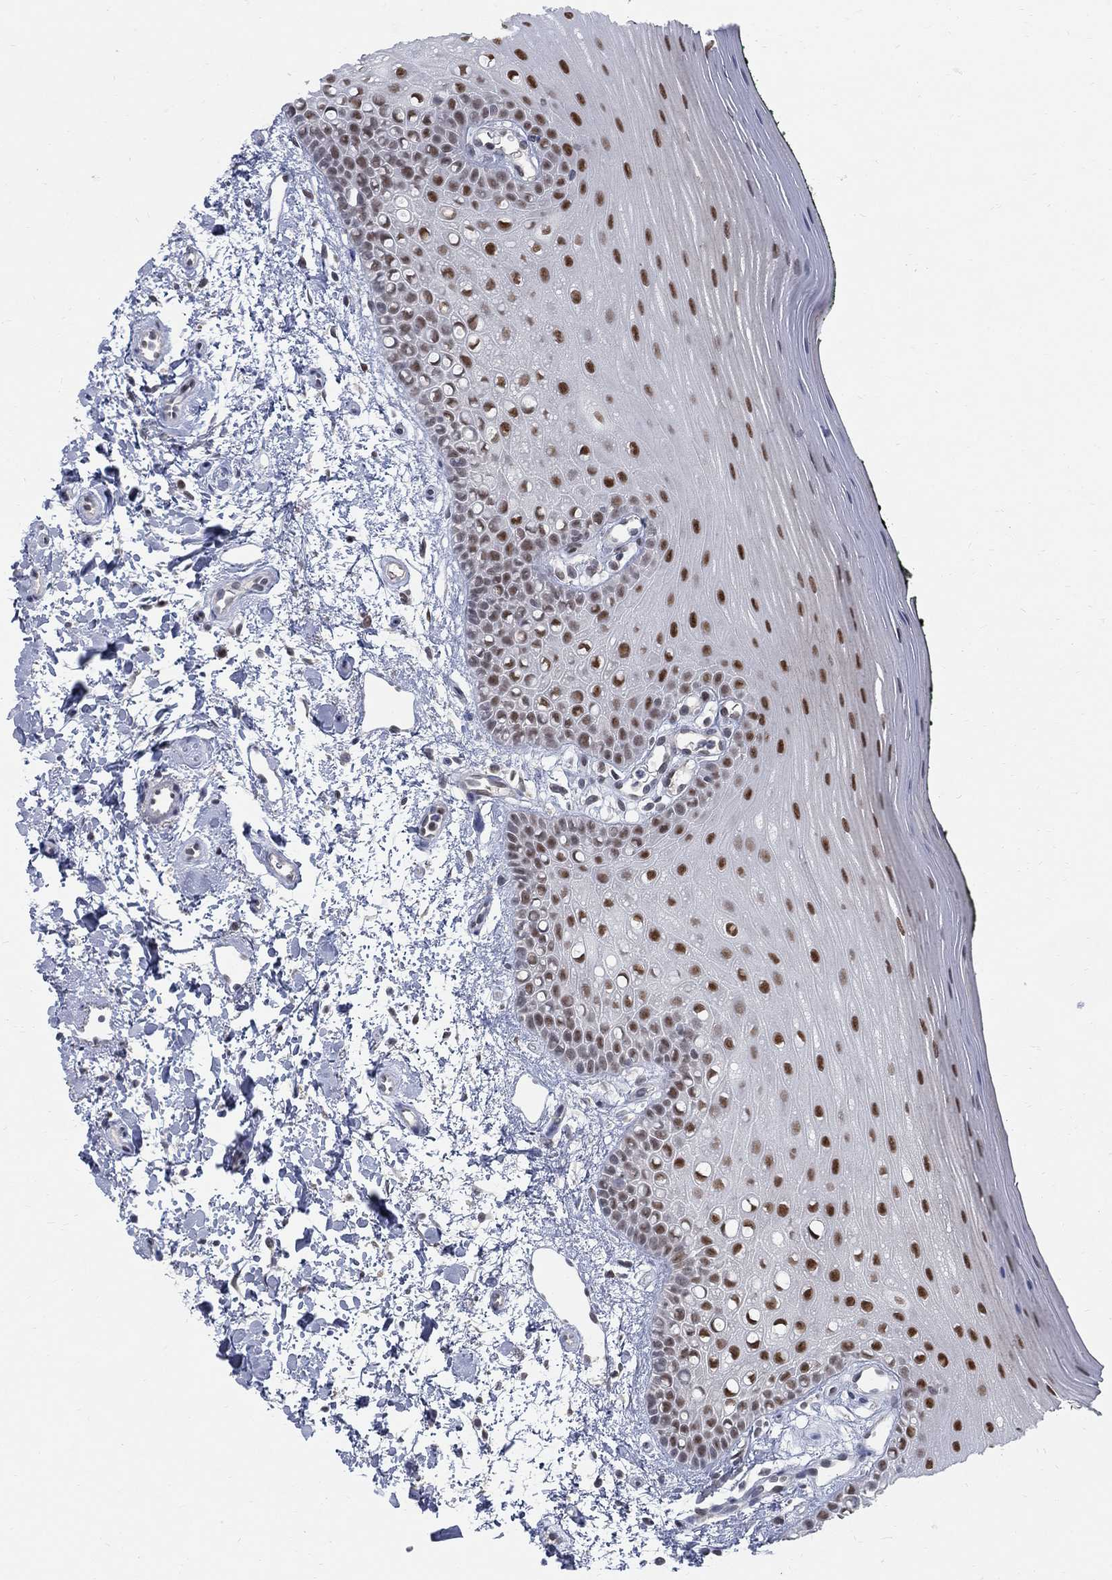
{"staining": {"intensity": "strong", "quantity": ">75%", "location": "nuclear"}, "tissue": "oral mucosa", "cell_type": "Squamous epithelial cells", "image_type": "normal", "snomed": [{"axis": "morphology", "description": "Normal tissue, NOS"}, {"axis": "topography", "description": "Oral tissue"}], "caption": "Immunohistochemistry (IHC) photomicrograph of unremarkable oral mucosa: human oral mucosa stained using immunohistochemistry shows high levels of strong protein expression localized specifically in the nuclear of squamous epithelial cells, appearing as a nuclear brown color.", "gene": "GCFC2", "patient": {"sex": "female", "age": 78}}